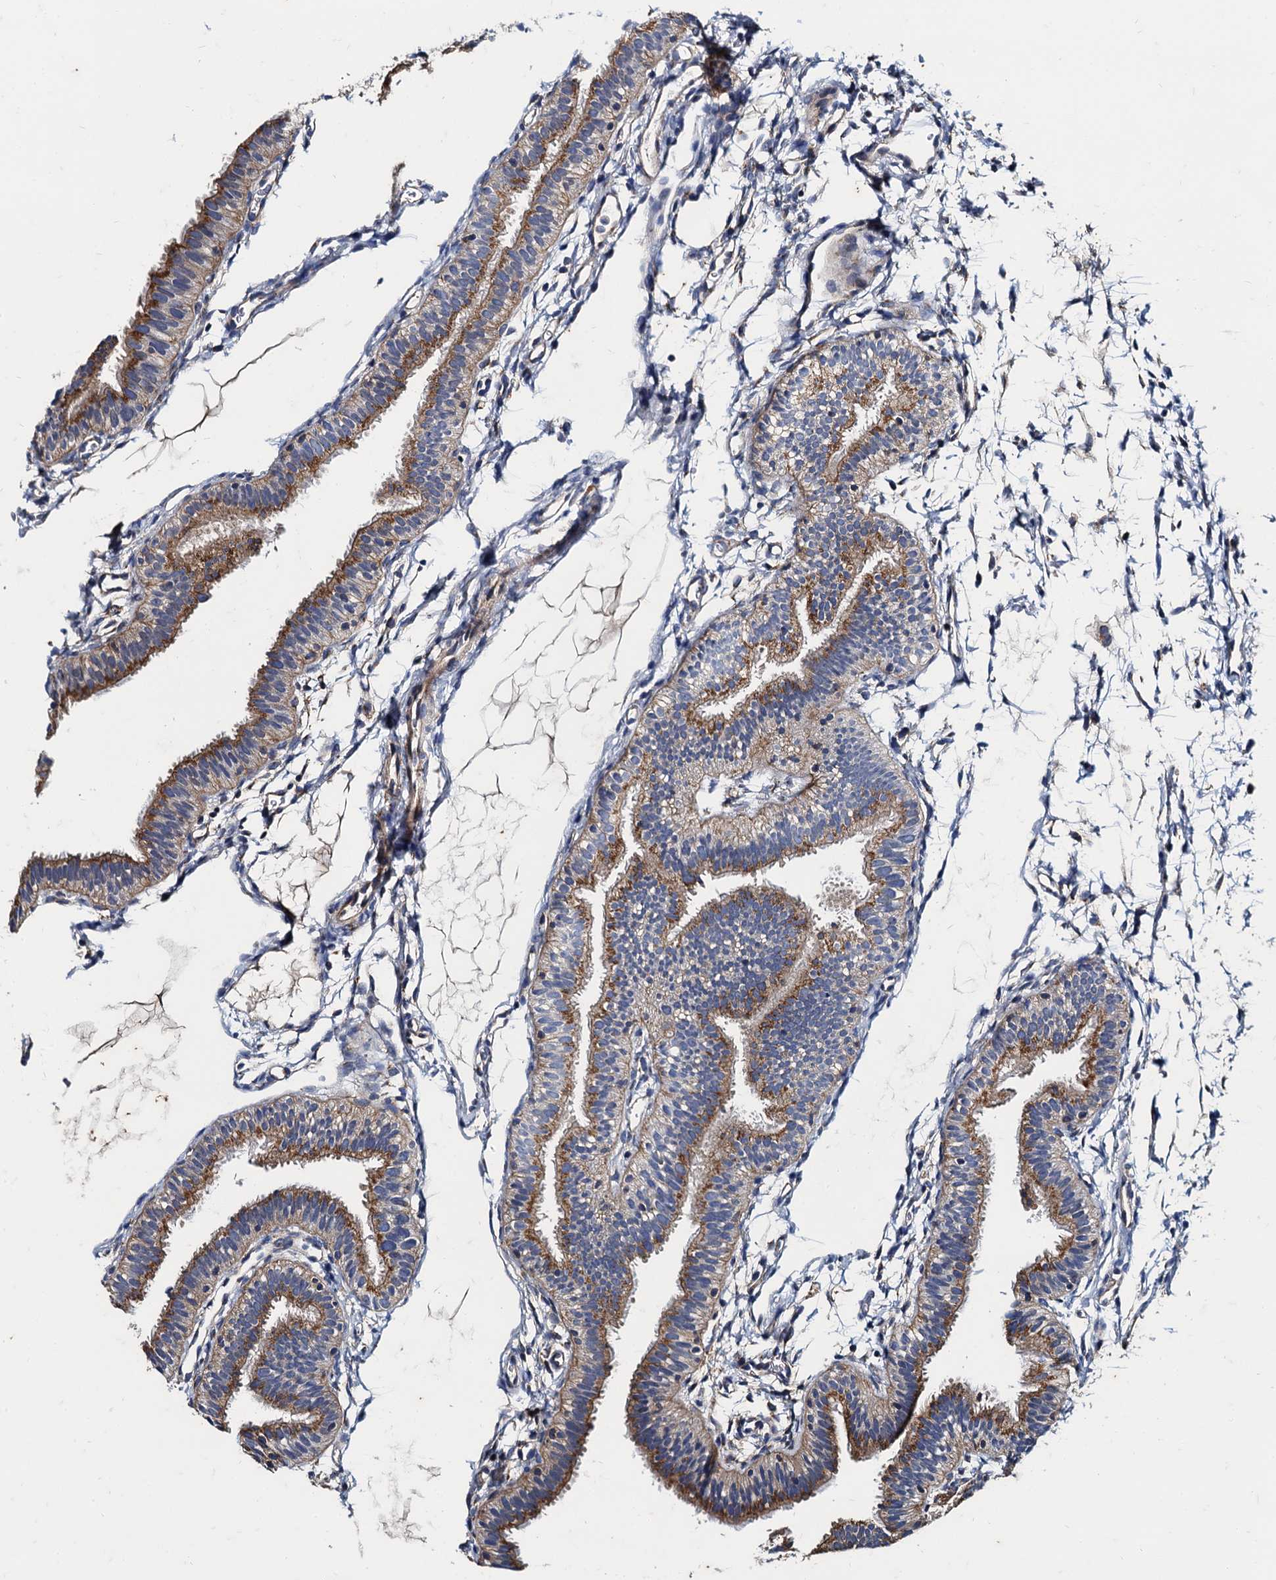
{"staining": {"intensity": "moderate", "quantity": ">75%", "location": "cytoplasmic/membranous"}, "tissue": "fallopian tube", "cell_type": "Glandular cells", "image_type": "normal", "snomed": [{"axis": "morphology", "description": "Normal tissue, NOS"}, {"axis": "topography", "description": "Fallopian tube"}], "caption": "Immunohistochemistry (IHC) photomicrograph of benign fallopian tube: fallopian tube stained using immunohistochemistry shows medium levels of moderate protein expression localized specifically in the cytoplasmic/membranous of glandular cells, appearing as a cytoplasmic/membranous brown color.", "gene": "NGRN", "patient": {"sex": "female", "age": 35}}